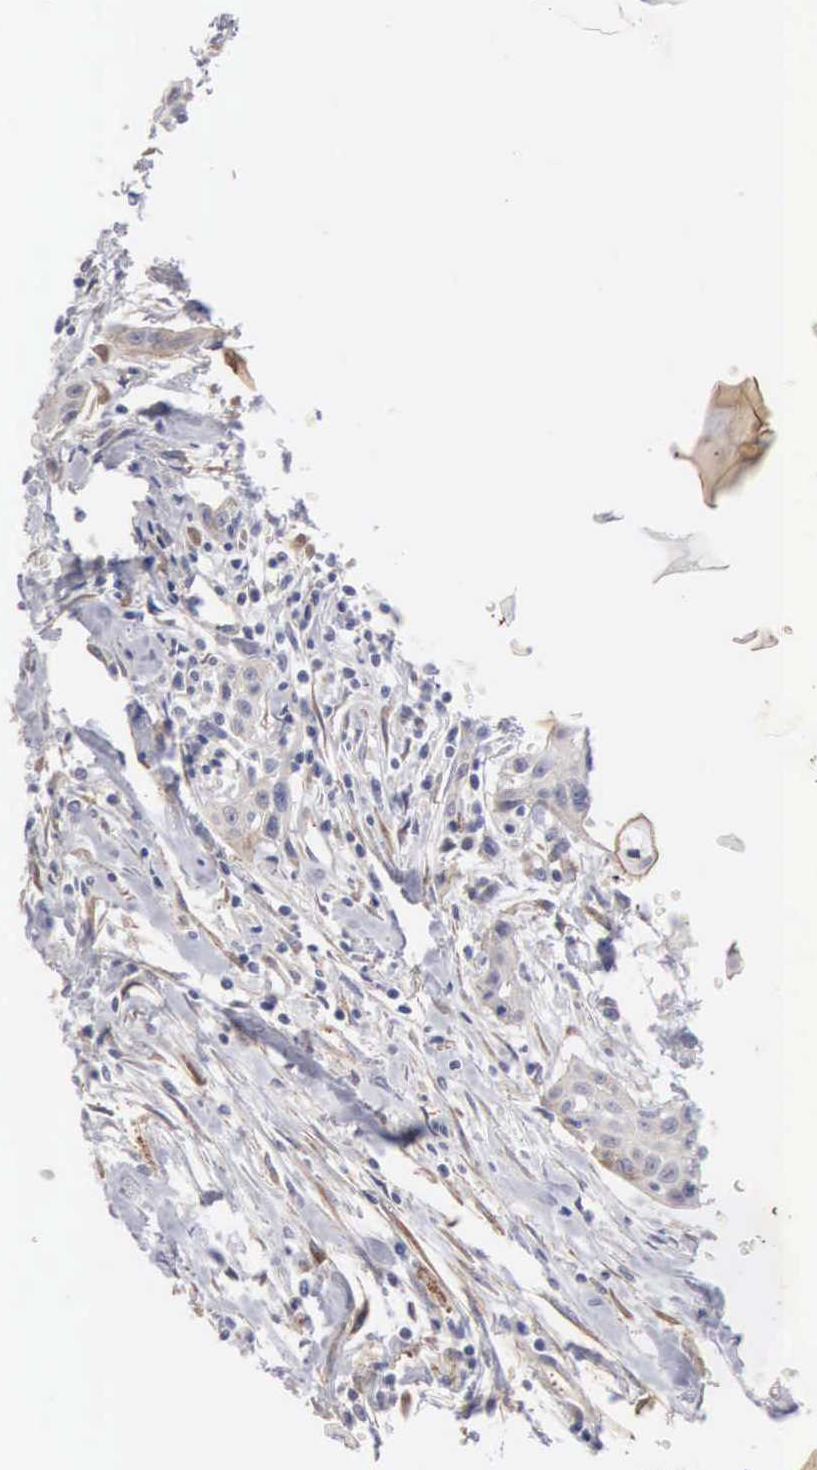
{"staining": {"intensity": "moderate", "quantity": "<25%", "location": "cytoplasmic/membranous"}, "tissue": "head and neck cancer", "cell_type": "Tumor cells", "image_type": "cancer", "snomed": [{"axis": "morphology", "description": "Squamous cell carcinoma, NOS"}, {"axis": "morphology", "description": "Squamous cell carcinoma, metastatic, NOS"}, {"axis": "topography", "description": "Lymph node"}, {"axis": "topography", "description": "Salivary gland"}, {"axis": "topography", "description": "Head-Neck"}], "caption": "Tumor cells show low levels of moderate cytoplasmic/membranous positivity in approximately <25% of cells in human head and neck cancer. The protein is stained brown, and the nuclei are stained in blue (DAB IHC with brightfield microscopy, high magnification).", "gene": "ELFN2", "patient": {"sex": "female", "age": 74}}